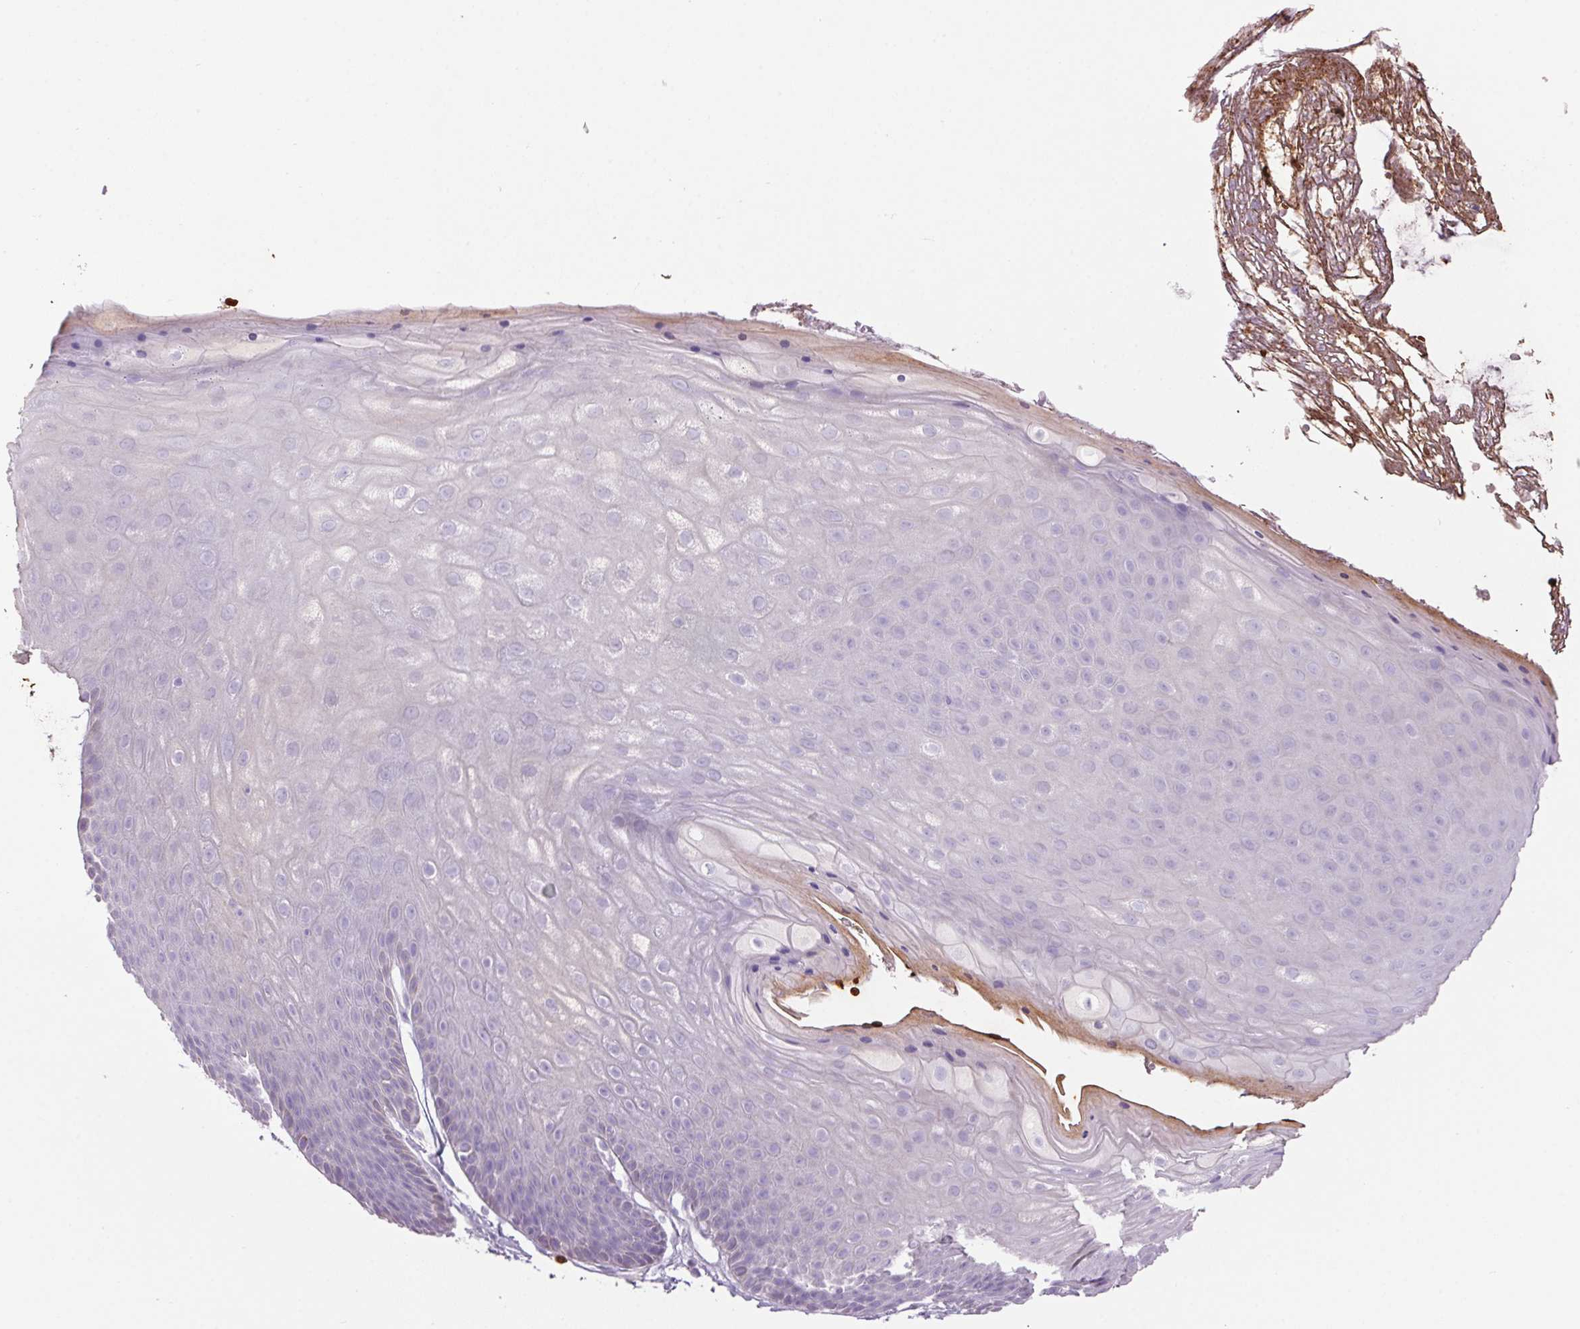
{"staining": {"intensity": "negative", "quantity": "none", "location": "none"}, "tissue": "skin", "cell_type": "Epidermal cells", "image_type": "normal", "snomed": [{"axis": "morphology", "description": "Normal tissue, NOS"}, {"axis": "topography", "description": "Anal"}], "caption": "A histopathology image of skin stained for a protein displays no brown staining in epidermal cells.", "gene": "HBQ1", "patient": {"sex": "male", "age": 53}}